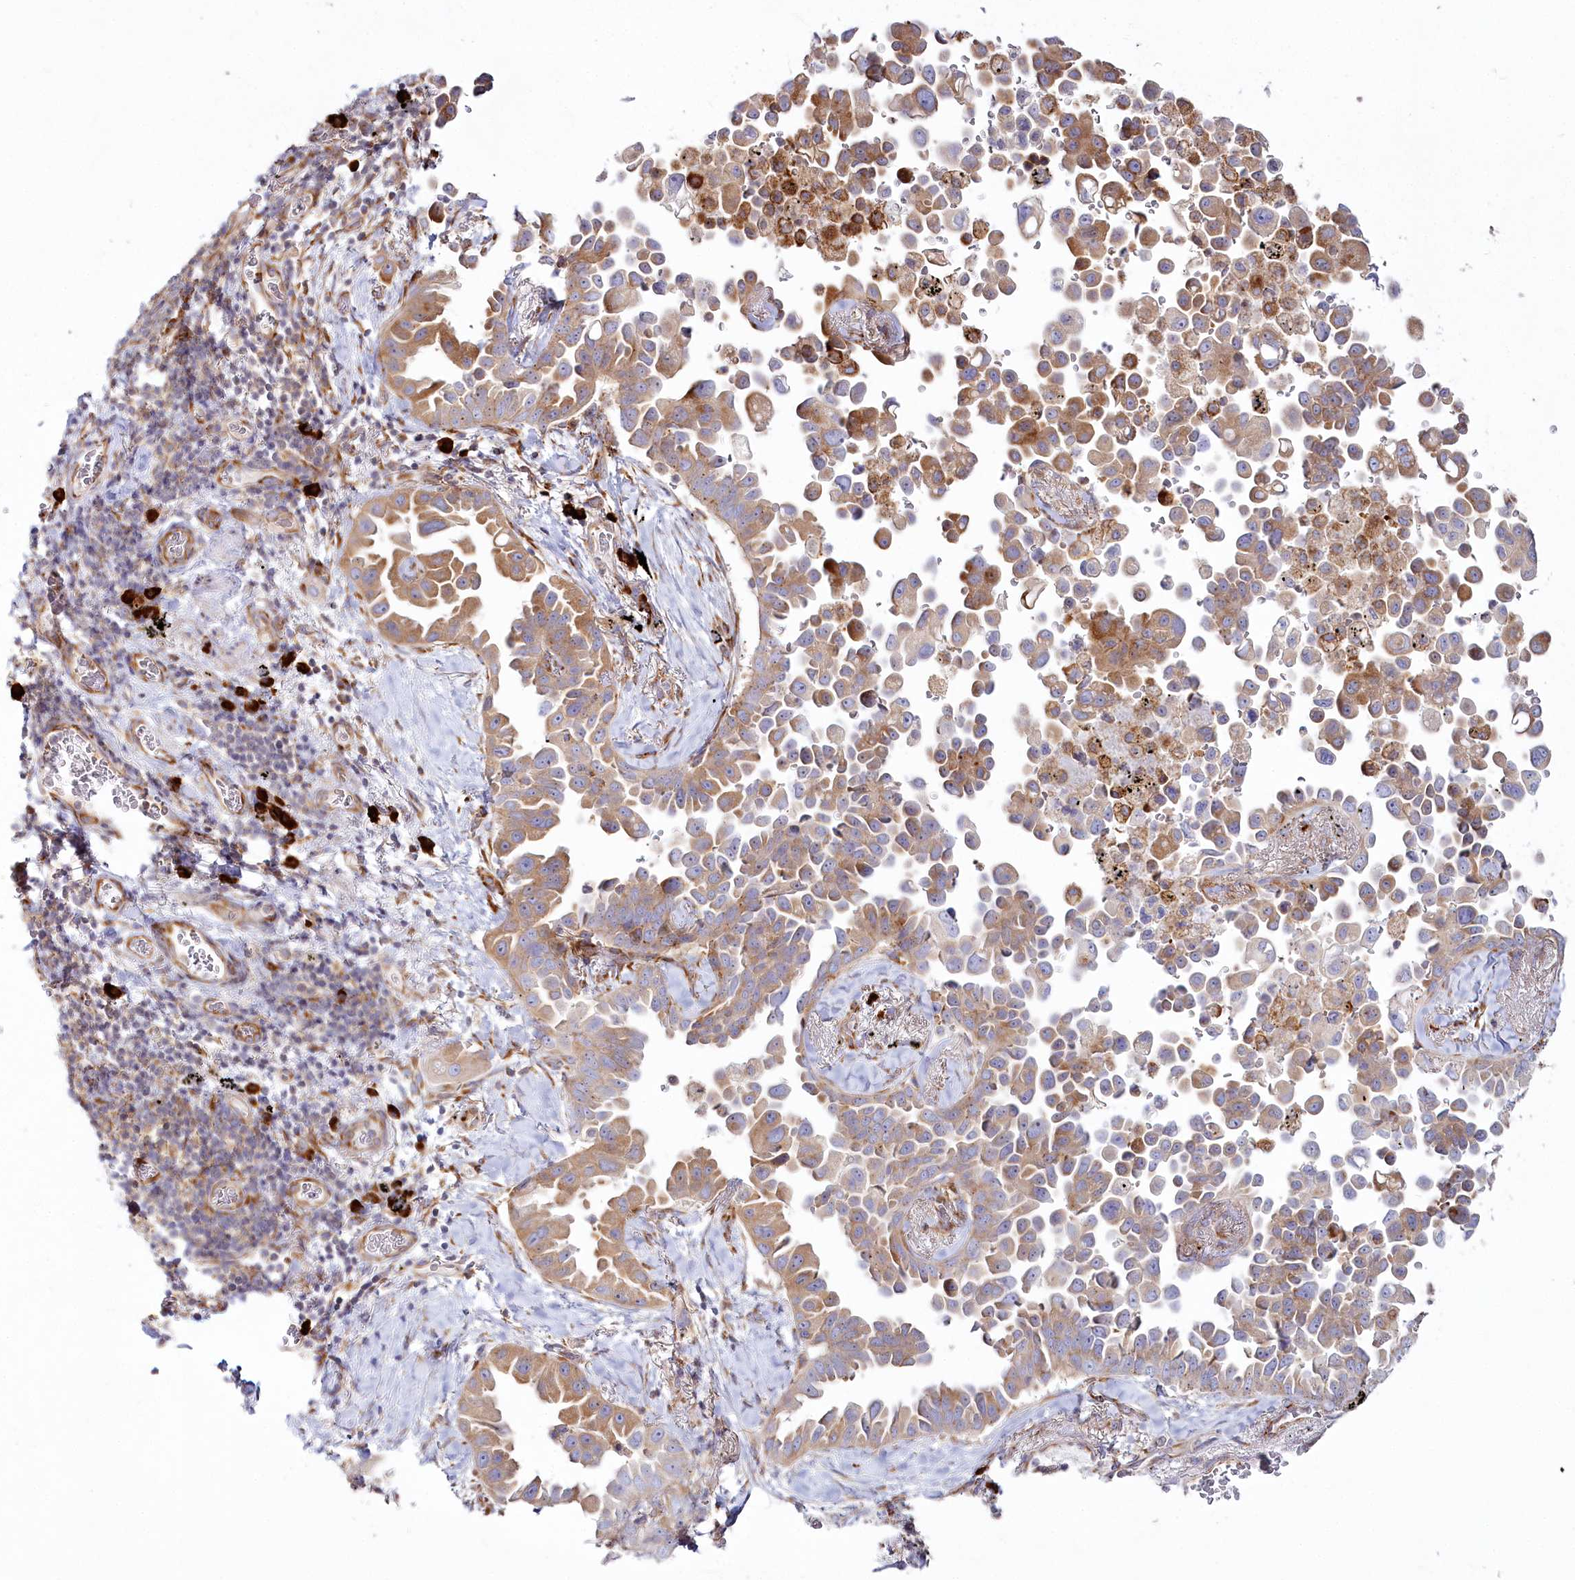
{"staining": {"intensity": "moderate", "quantity": "25%-75%", "location": "cytoplasmic/membranous"}, "tissue": "lung cancer", "cell_type": "Tumor cells", "image_type": "cancer", "snomed": [{"axis": "morphology", "description": "Adenocarcinoma, NOS"}, {"axis": "topography", "description": "Lung"}], "caption": "Moderate cytoplasmic/membranous staining is seen in approximately 25%-75% of tumor cells in lung cancer (adenocarcinoma).", "gene": "POGLUT1", "patient": {"sex": "female", "age": 67}}